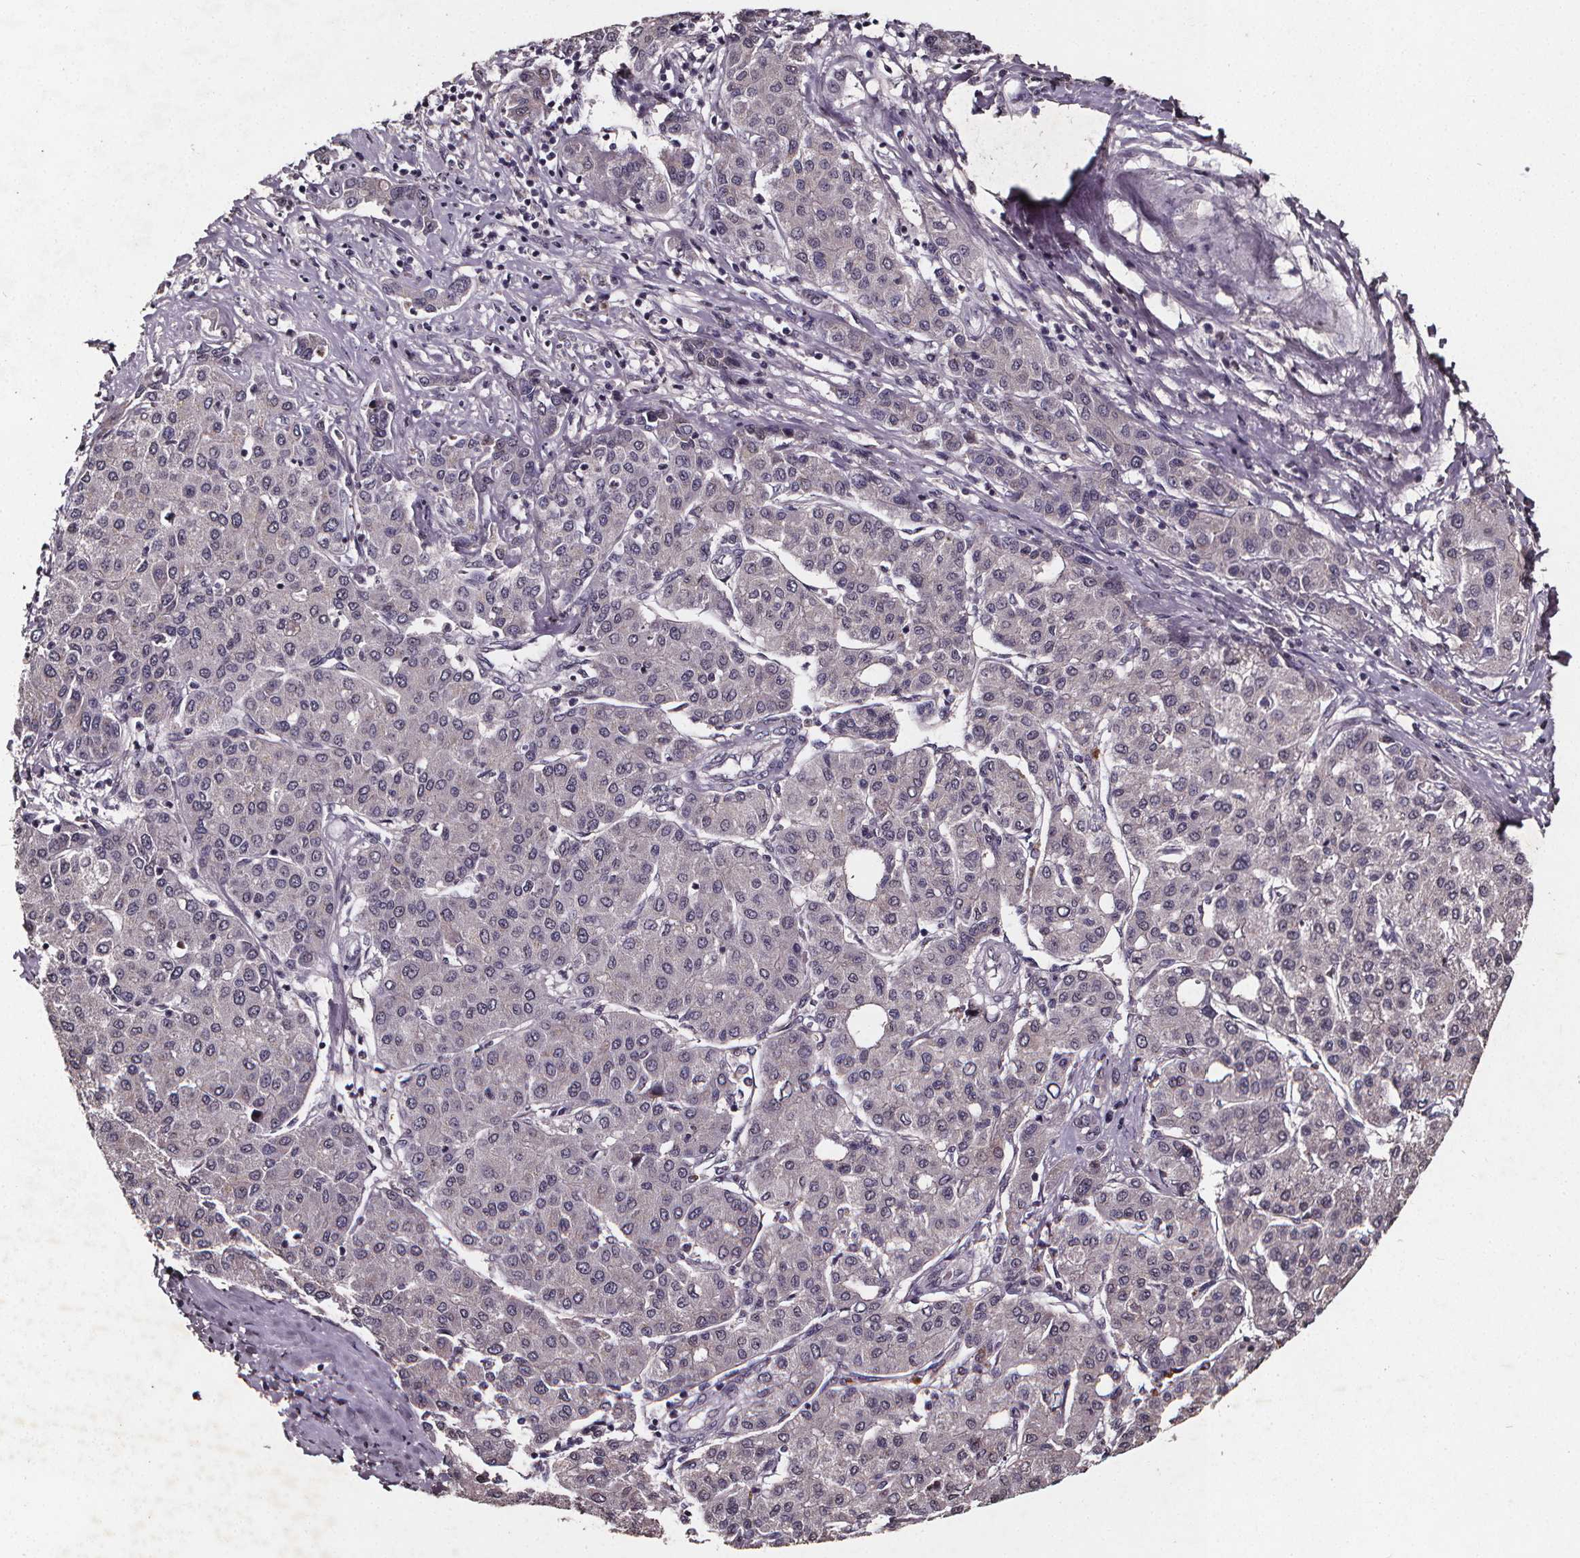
{"staining": {"intensity": "negative", "quantity": "none", "location": "none"}, "tissue": "liver cancer", "cell_type": "Tumor cells", "image_type": "cancer", "snomed": [{"axis": "morphology", "description": "Carcinoma, Hepatocellular, NOS"}, {"axis": "topography", "description": "Liver"}], "caption": "Tumor cells show no significant positivity in liver cancer.", "gene": "SPAG8", "patient": {"sex": "male", "age": 65}}